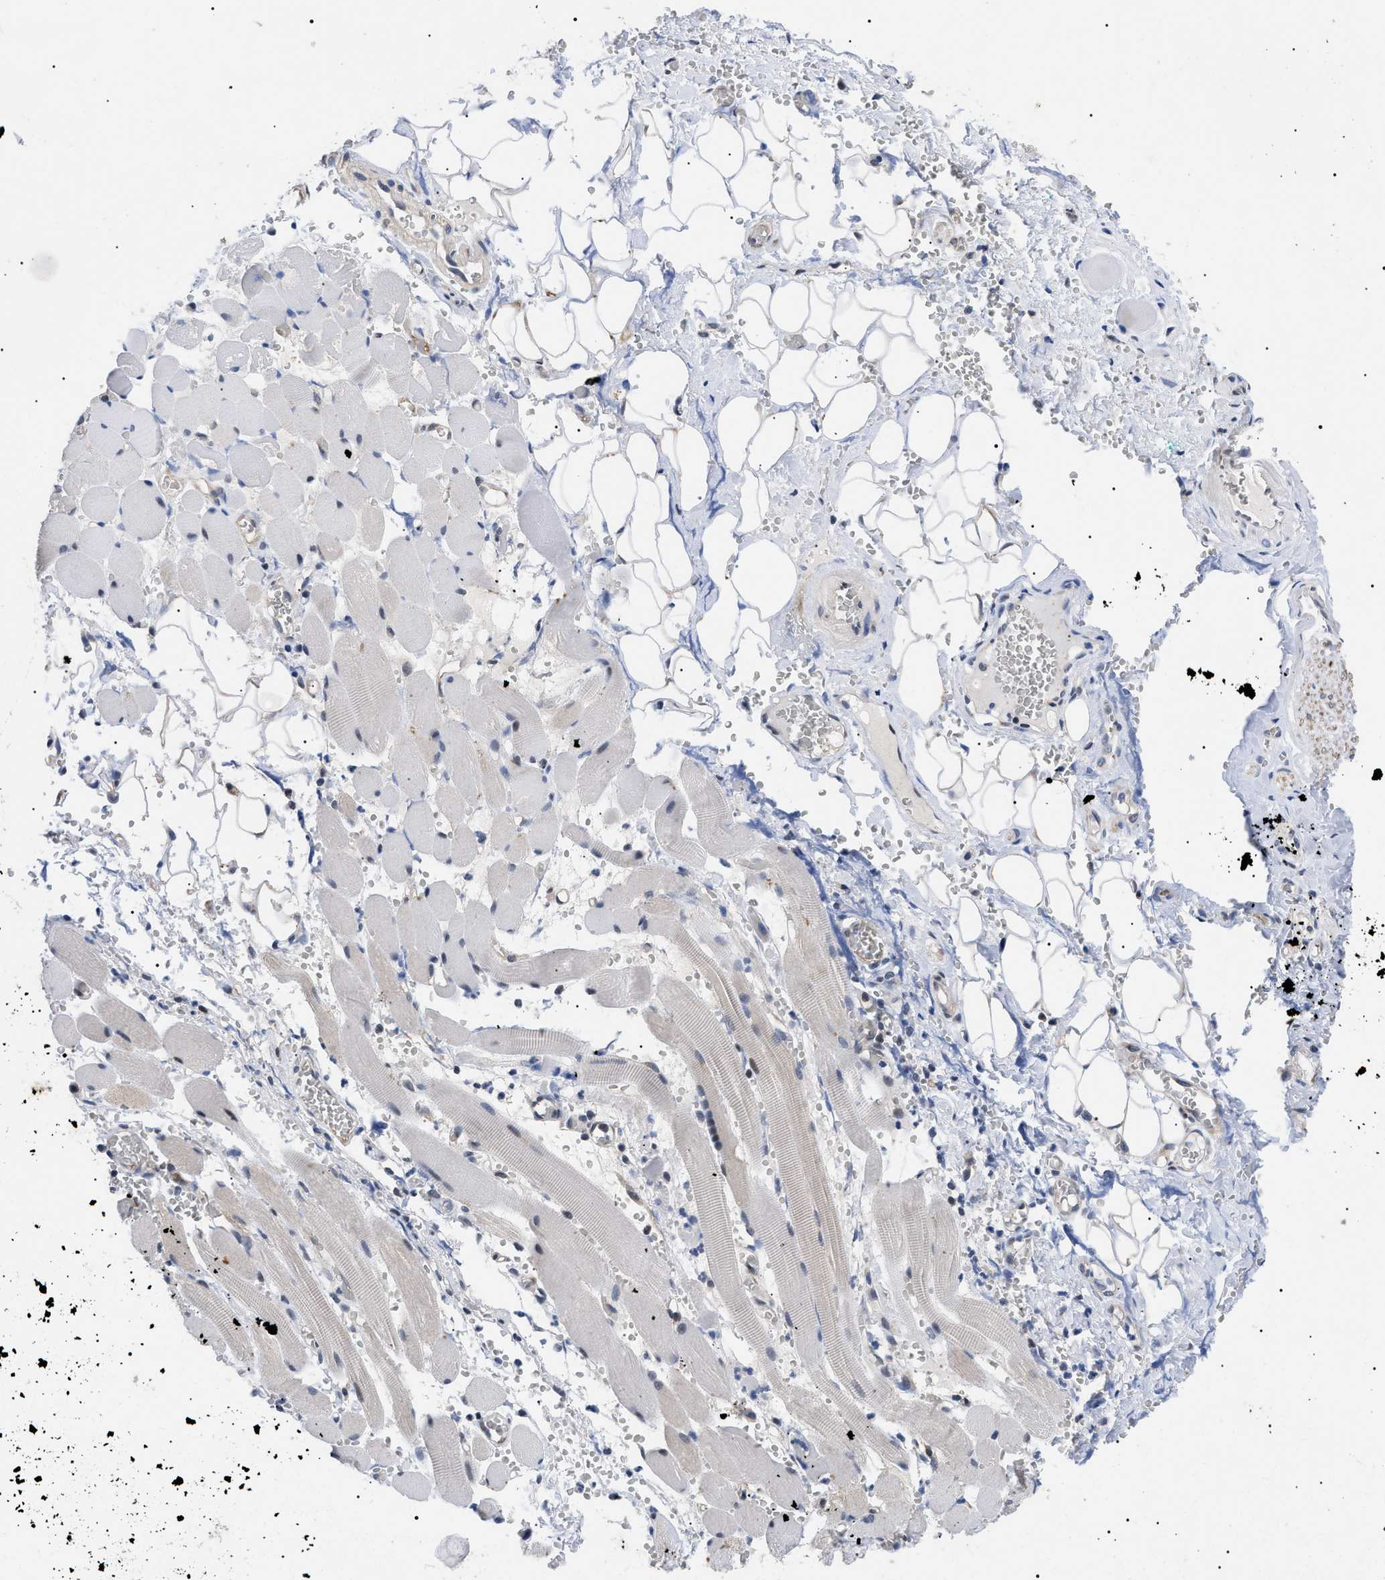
{"staining": {"intensity": "negative", "quantity": "none", "location": "none"}, "tissue": "adipose tissue", "cell_type": "Adipocytes", "image_type": "normal", "snomed": [{"axis": "morphology", "description": "Squamous cell carcinoma, NOS"}, {"axis": "topography", "description": "Oral tissue"}, {"axis": "topography", "description": "Head-Neck"}], "caption": "This is an immunohistochemistry photomicrograph of unremarkable adipose tissue. There is no staining in adipocytes.", "gene": "GARRE1", "patient": {"sex": "female", "age": 50}}